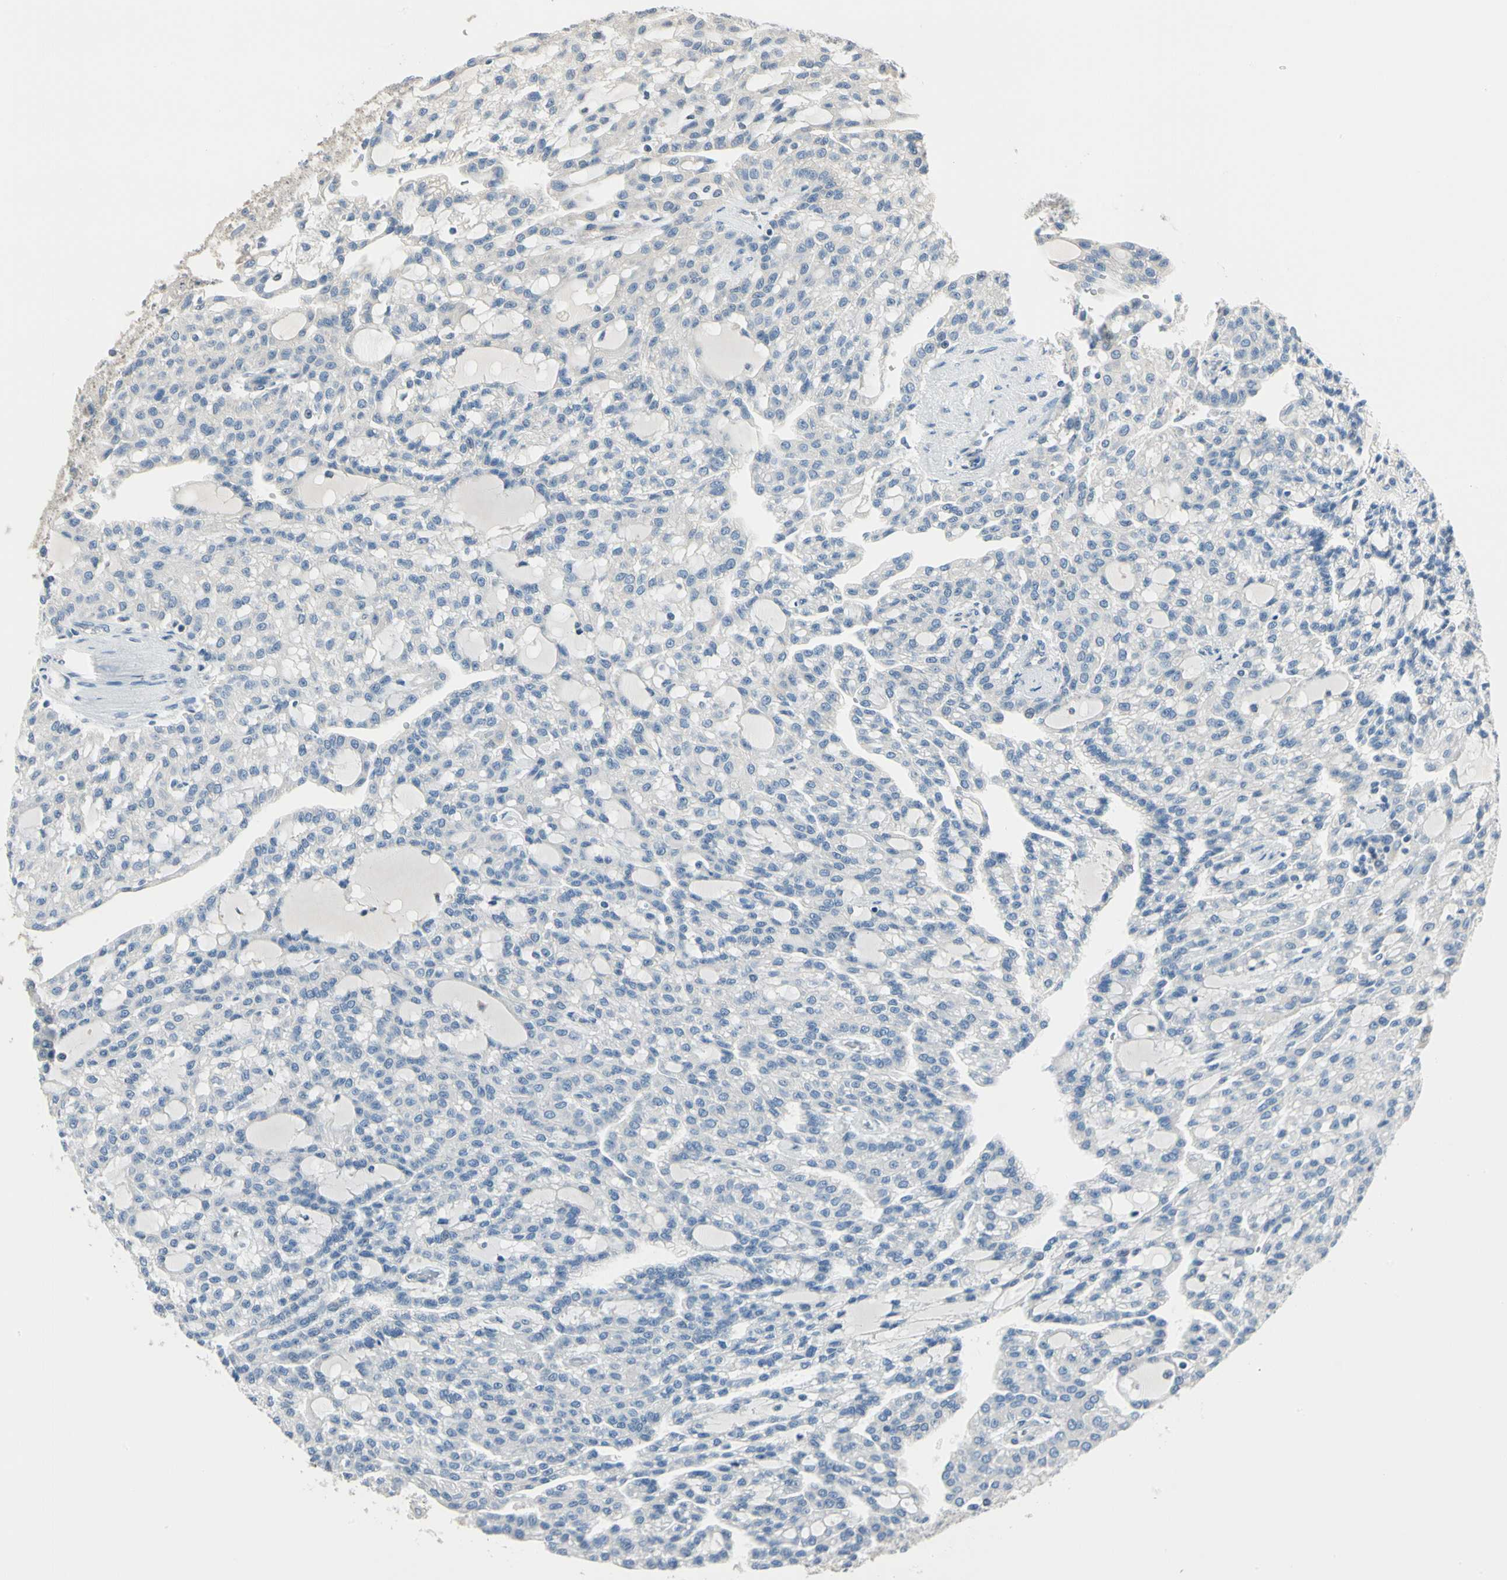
{"staining": {"intensity": "negative", "quantity": "none", "location": "none"}, "tissue": "renal cancer", "cell_type": "Tumor cells", "image_type": "cancer", "snomed": [{"axis": "morphology", "description": "Adenocarcinoma, NOS"}, {"axis": "topography", "description": "Kidney"}], "caption": "The image exhibits no staining of tumor cells in renal cancer.", "gene": "GPR153", "patient": {"sex": "male", "age": 63}}